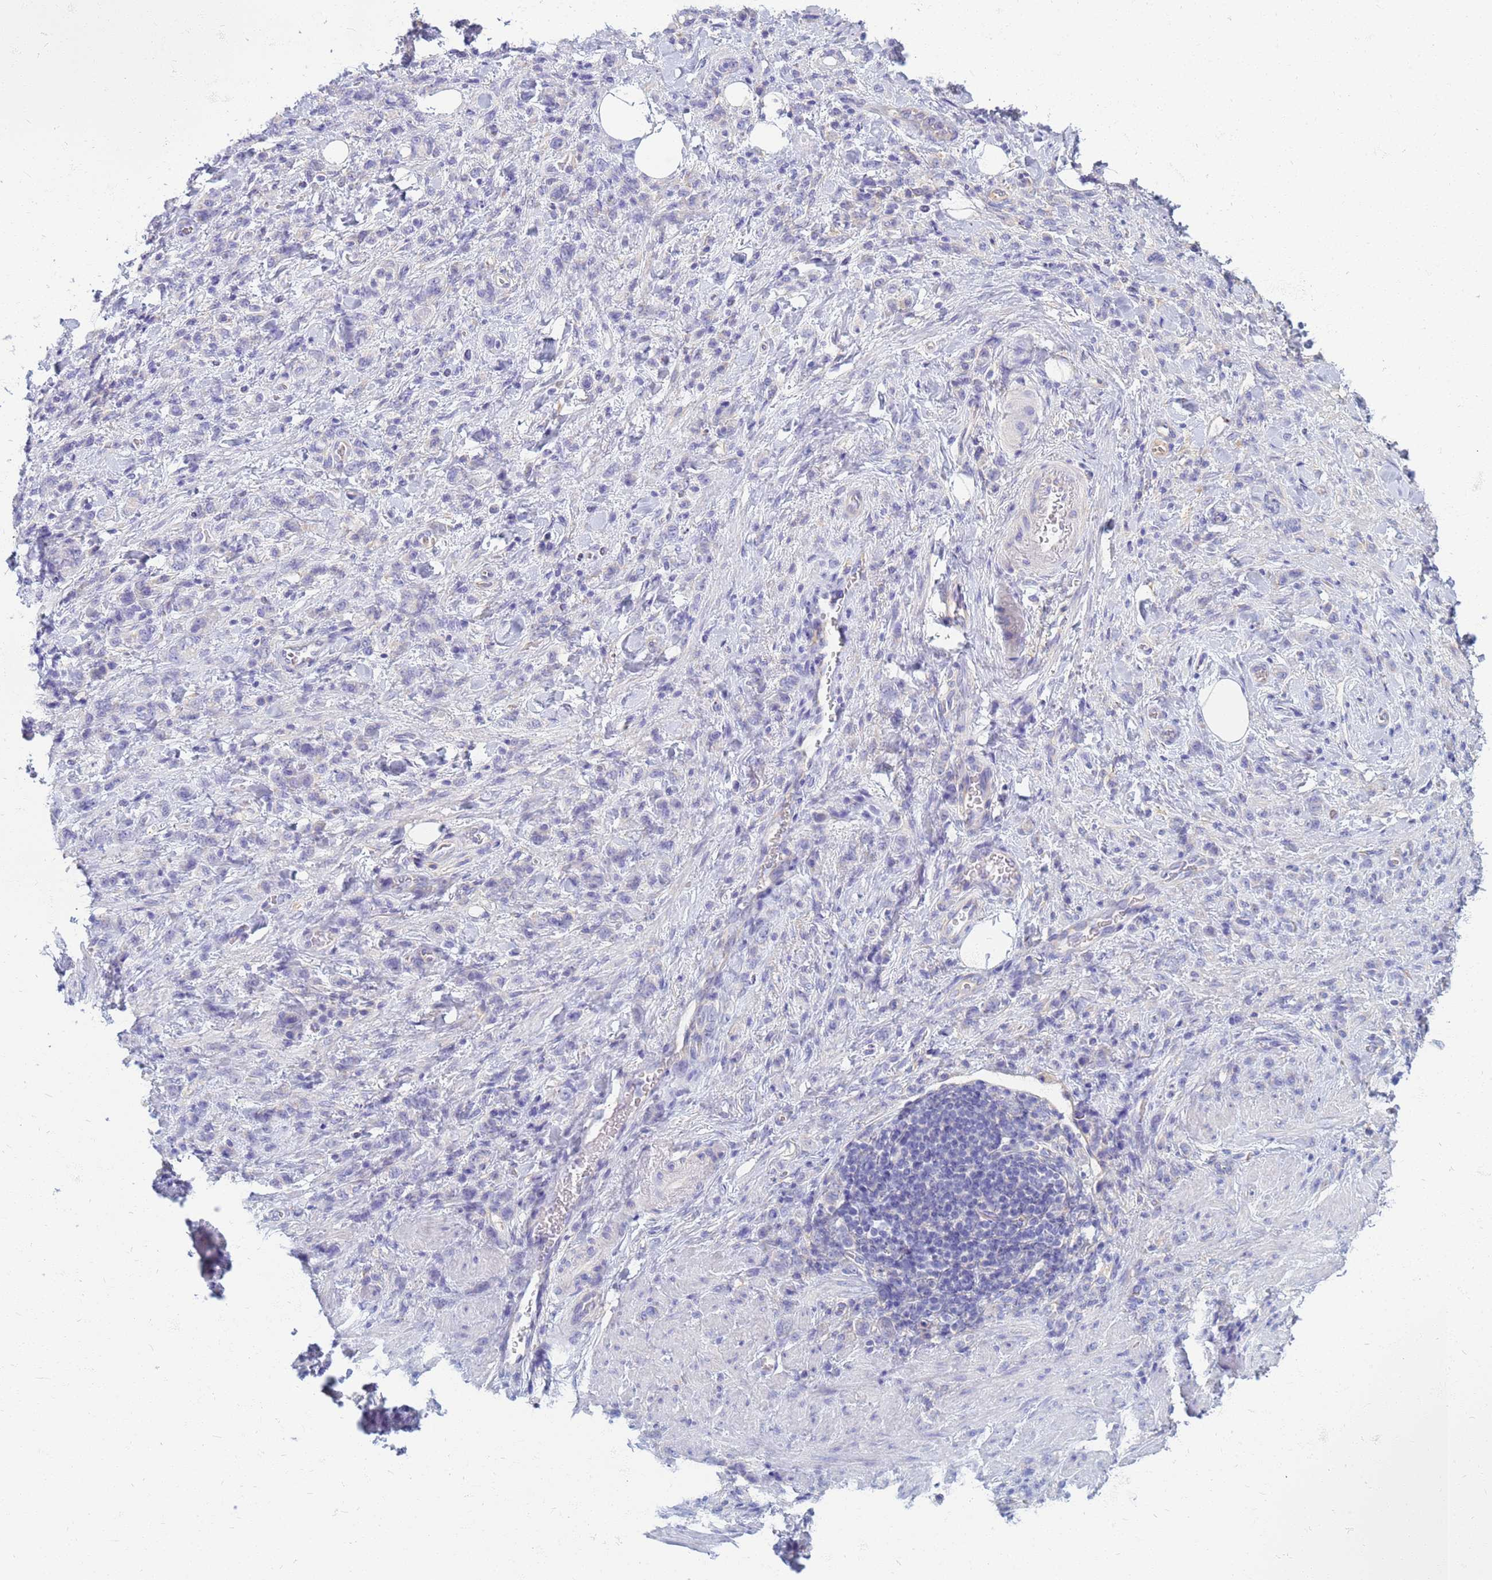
{"staining": {"intensity": "negative", "quantity": "none", "location": "none"}, "tissue": "stomach cancer", "cell_type": "Tumor cells", "image_type": "cancer", "snomed": [{"axis": "morphology", "description": "Adenocarcinoma, NOS"}, {"axis": "topography", "description": "Stomach"}], "caption": "High power microscopy image of an immunohistochemistry (IHC) histopathology image of stomach cancer, revealing no significant expression in tumor cells.", "gene": "EEA1", "patient": {"sex": "male", "age": 77}}